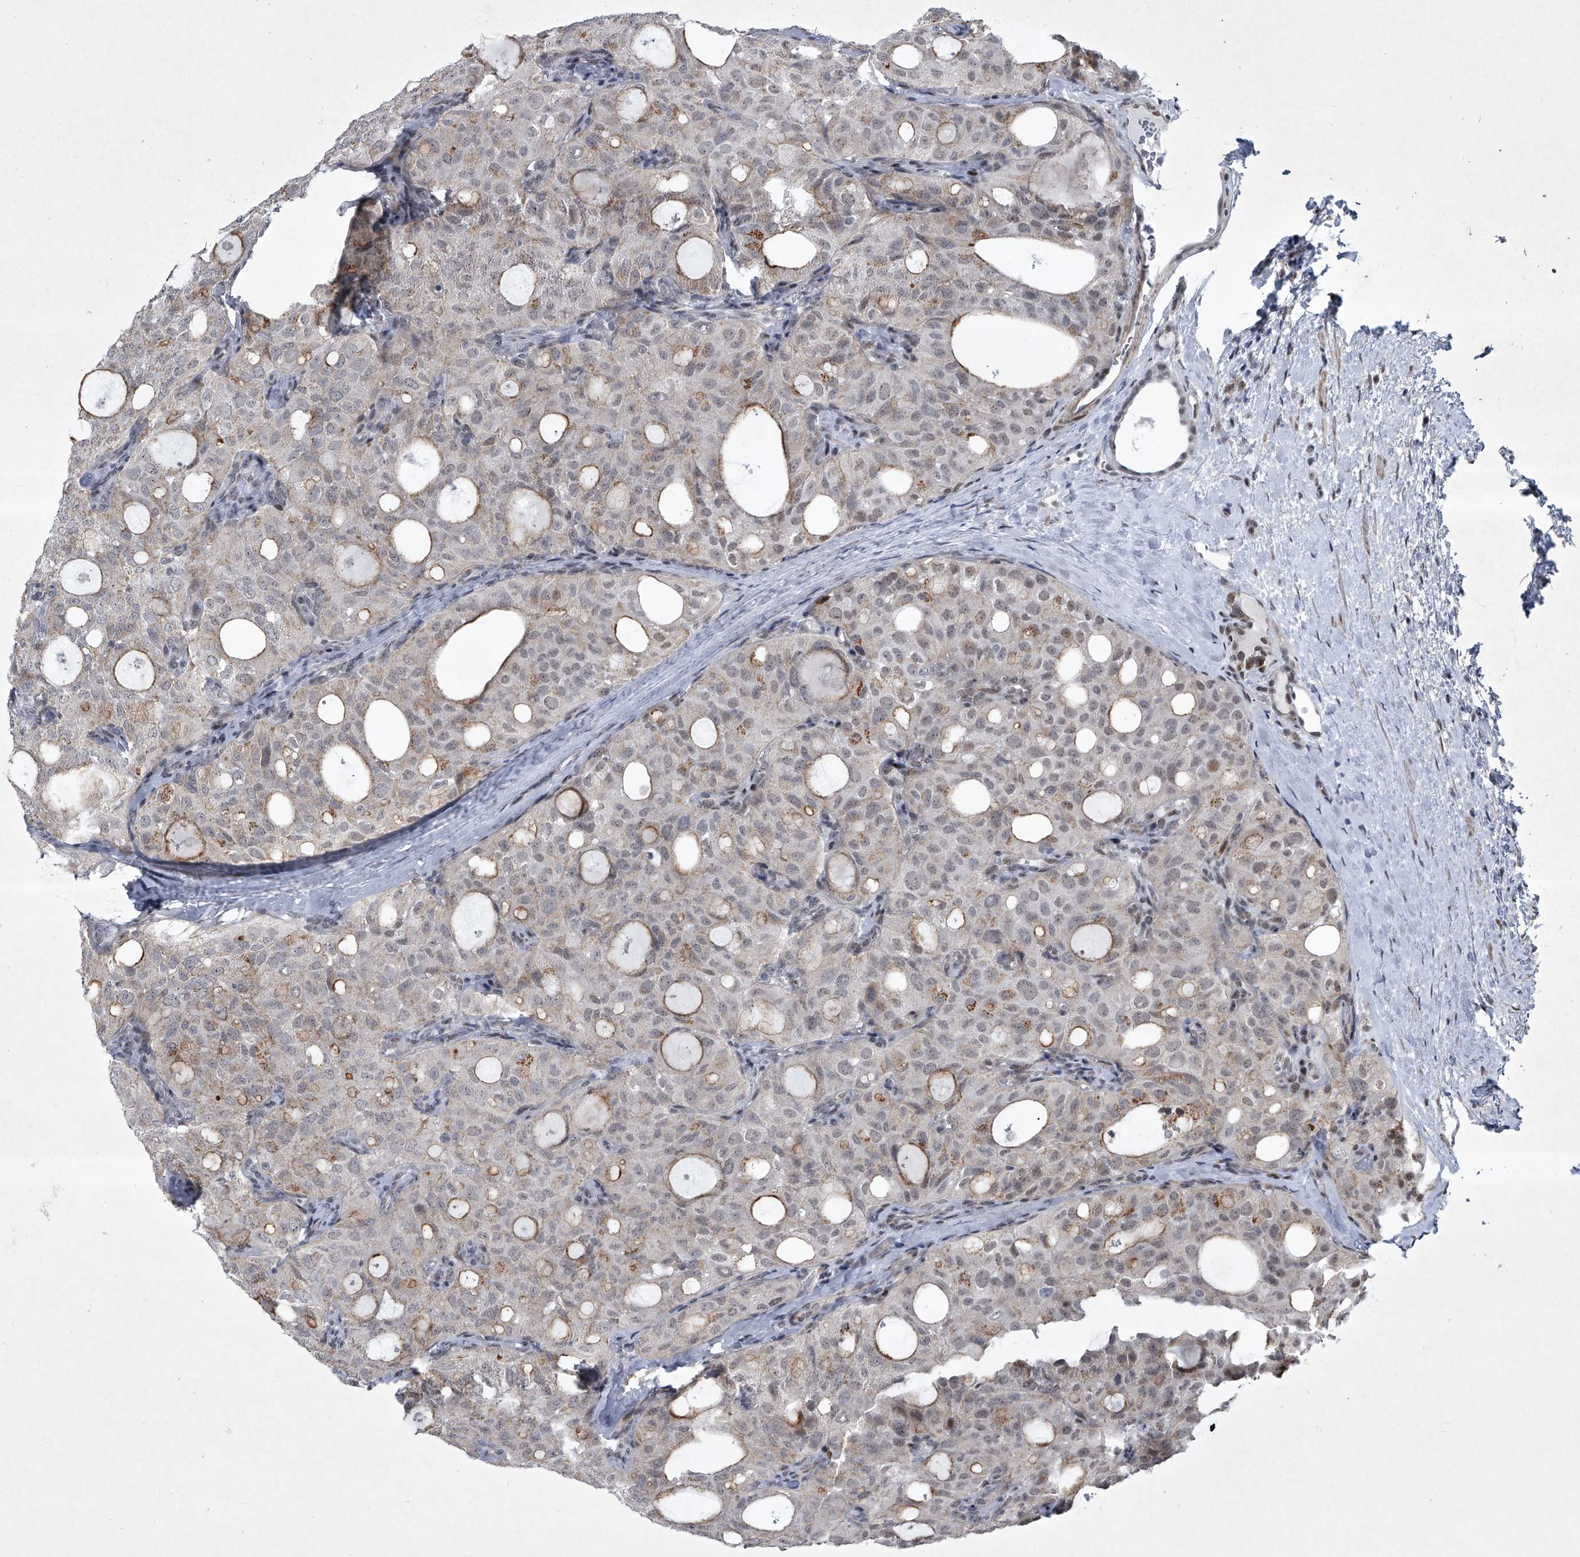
{"staining": {"intensity": "moderate", "quantity": "<25%", "location": "cytoplasmic/membranous"}, "tissue": "thyroid cancer", "cell_type": "Tumor cells", "image_type": "cancer", "snomed": [{"axis": "morphology", "description": "Follicular adenoma carcinoma, NOS"}, {"axis": "topography", "description": "Thyroid gland"}], "caption": "Human thyroid cancer (follicular adenoma carcinoma) stained with a protein marker shows moderate staining in tumor cells.", "gene": "MLLT1", "patient": {"sex": "male", "age": 75}}